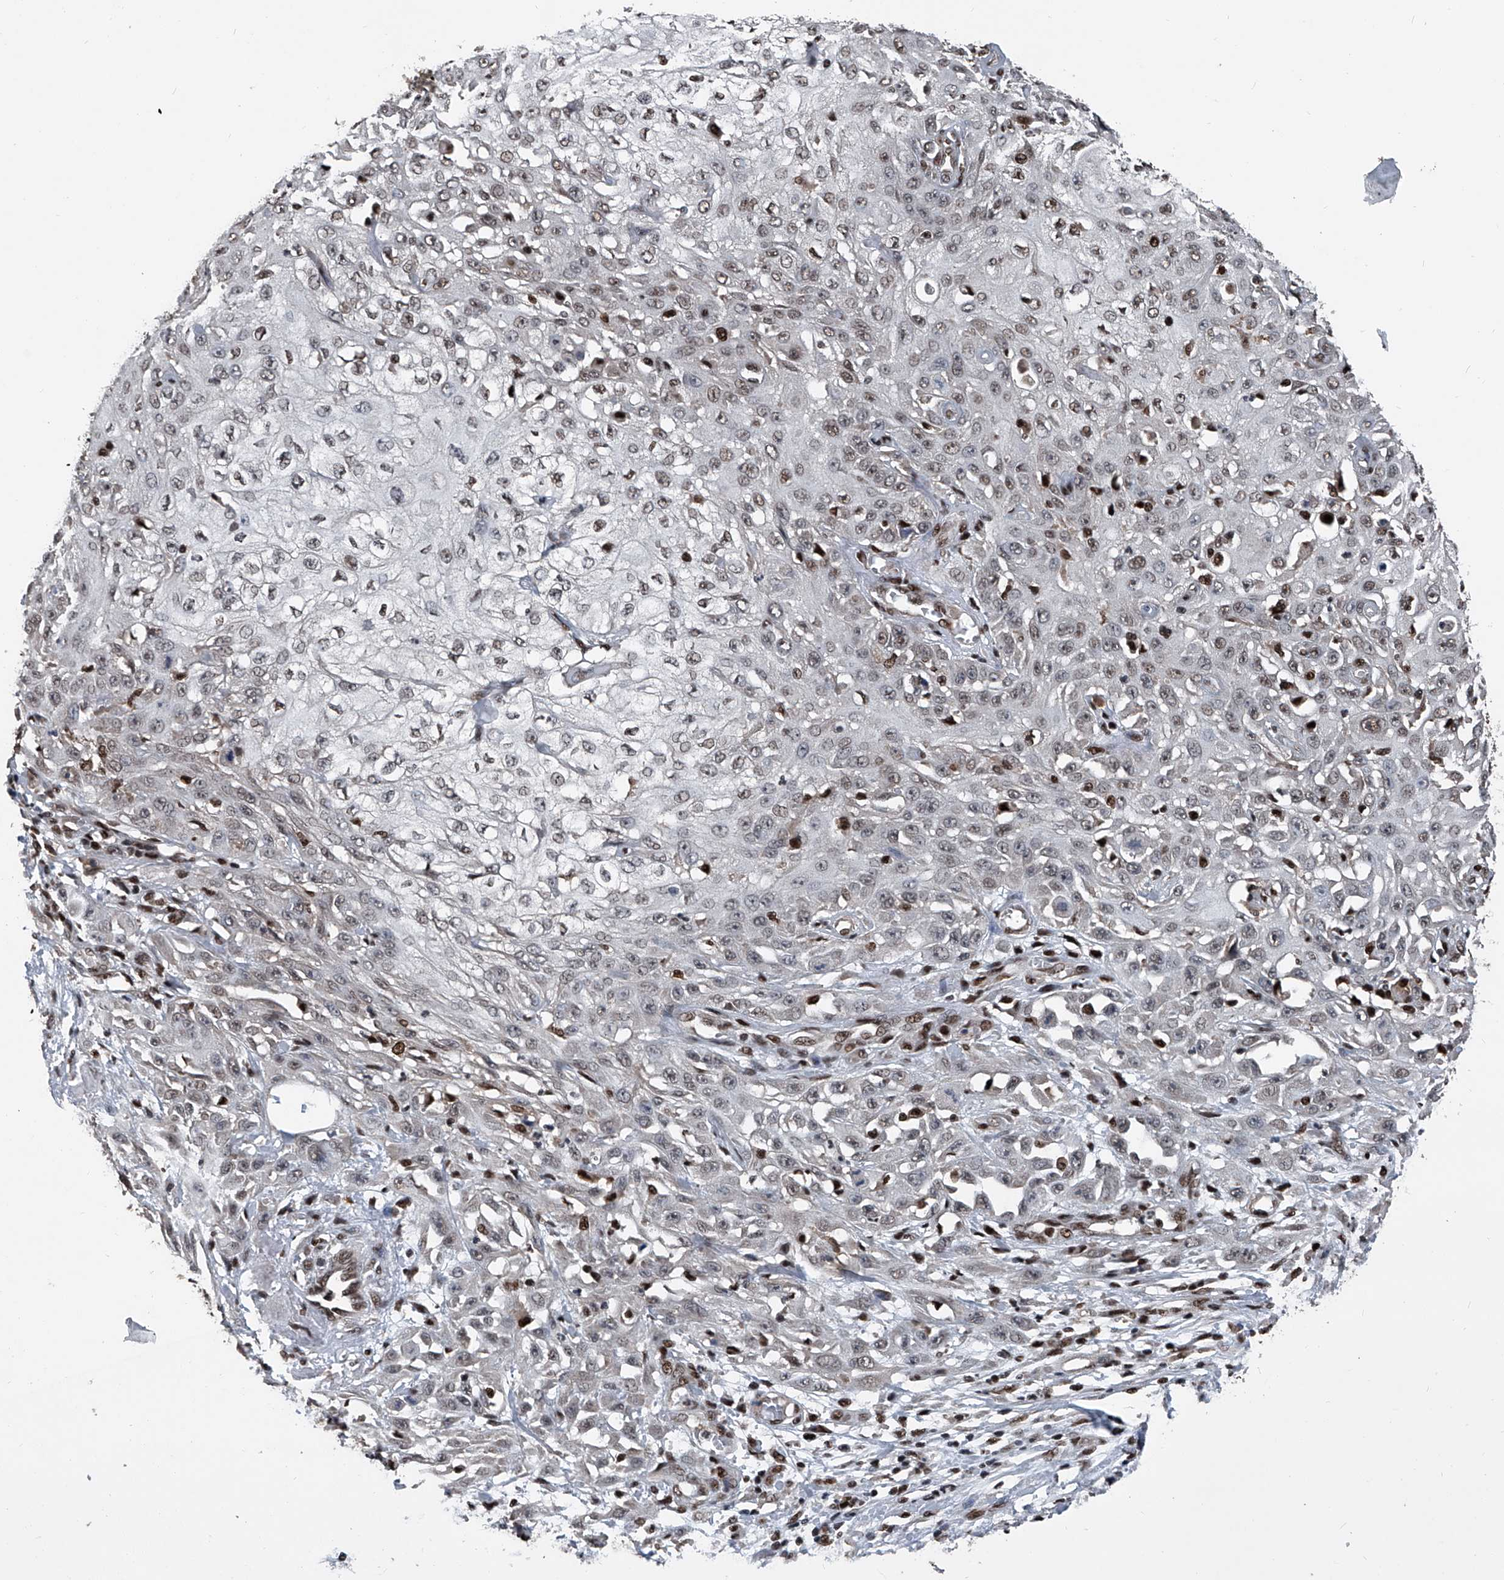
{"staining": {"intensity": "negative", "quantity": "none", "location": "none"}, "tissue": "skin cancer", "cell_type": "Tumor cells", "image_type": "cancer", "snomed": [{"axis": "morphology", "description": "Squamous cell carcinoma, NOS"}, {"axis": "morphology", "description": "Squamous cell carcinoma, metastatic, NOS"}, {"axis": "topography", "description": "Skin"}, {"axis": "topography", "description": "Lymph node"}], "caption": "A high-resolution micrograph shows immunohistochemistry staining of skin cancer, which demonstrates no significant staining in tumor cells.", "gene": "FKBP5", "patient": {"sex": "male", "age": 75}}